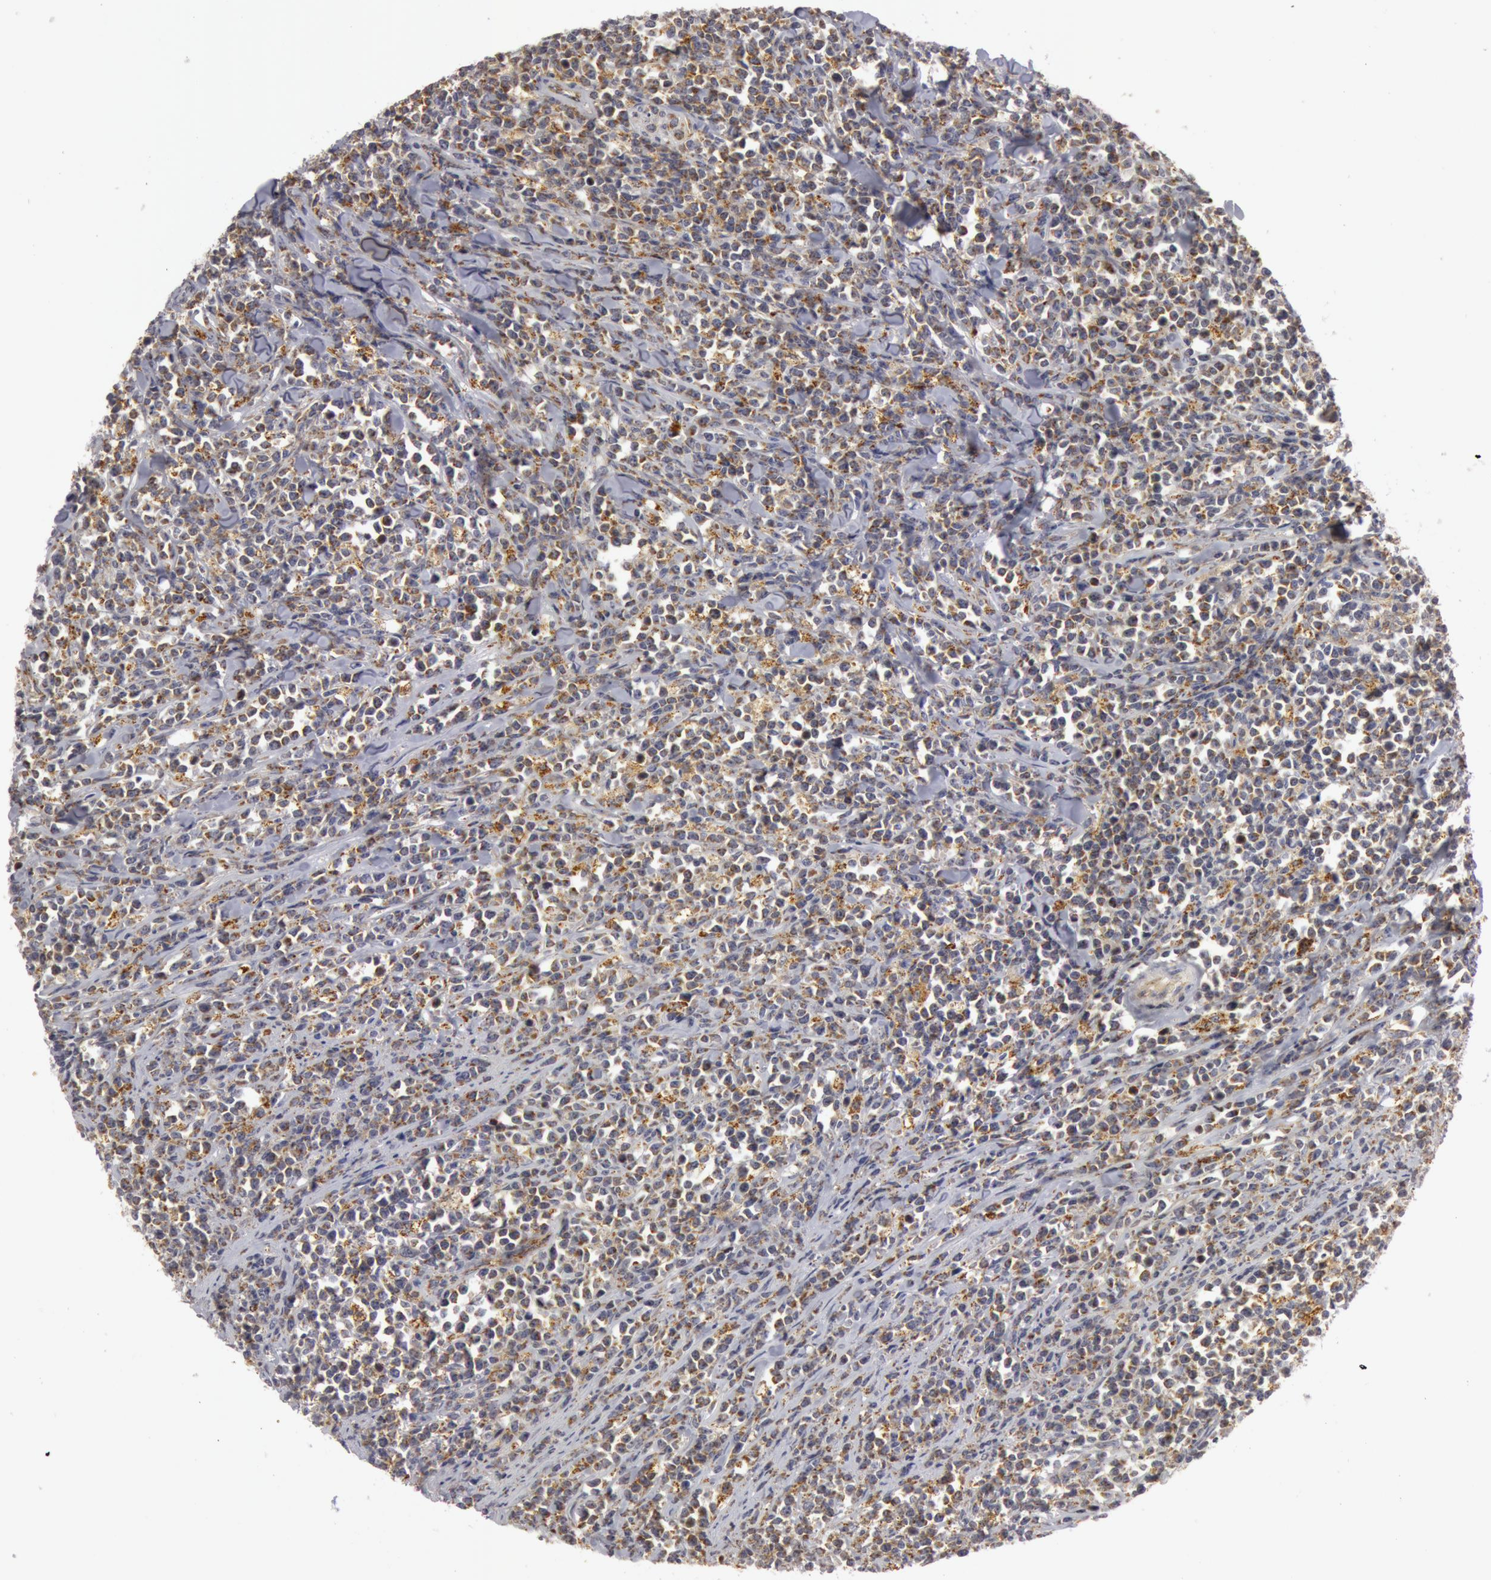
{"staining": {"intensity": "moderate", "quantity": ">75%", "location": "cytoplasmic/membranous"}, "tissue": "lymphoma", "cell_type": "Tumor cells", "image_type": "cancer", "snomed": [{"axis": "morphology", "description": "Malignant lymphoma, non-Hodgkin's type, High grade"}, {"axis": "topography", "description": "Small intestine"}, {"axis": "topography", "description": "Colon"}], "caption": "Protein expression analysis of human malignant lymphoma, non-Hodgkin's type (high-grade) reveals moderate cytoplasmic/membranous positivity in about >75% of tumor cells.", "gene": "C7", "patient": {"sex": "male", "age": 8}}